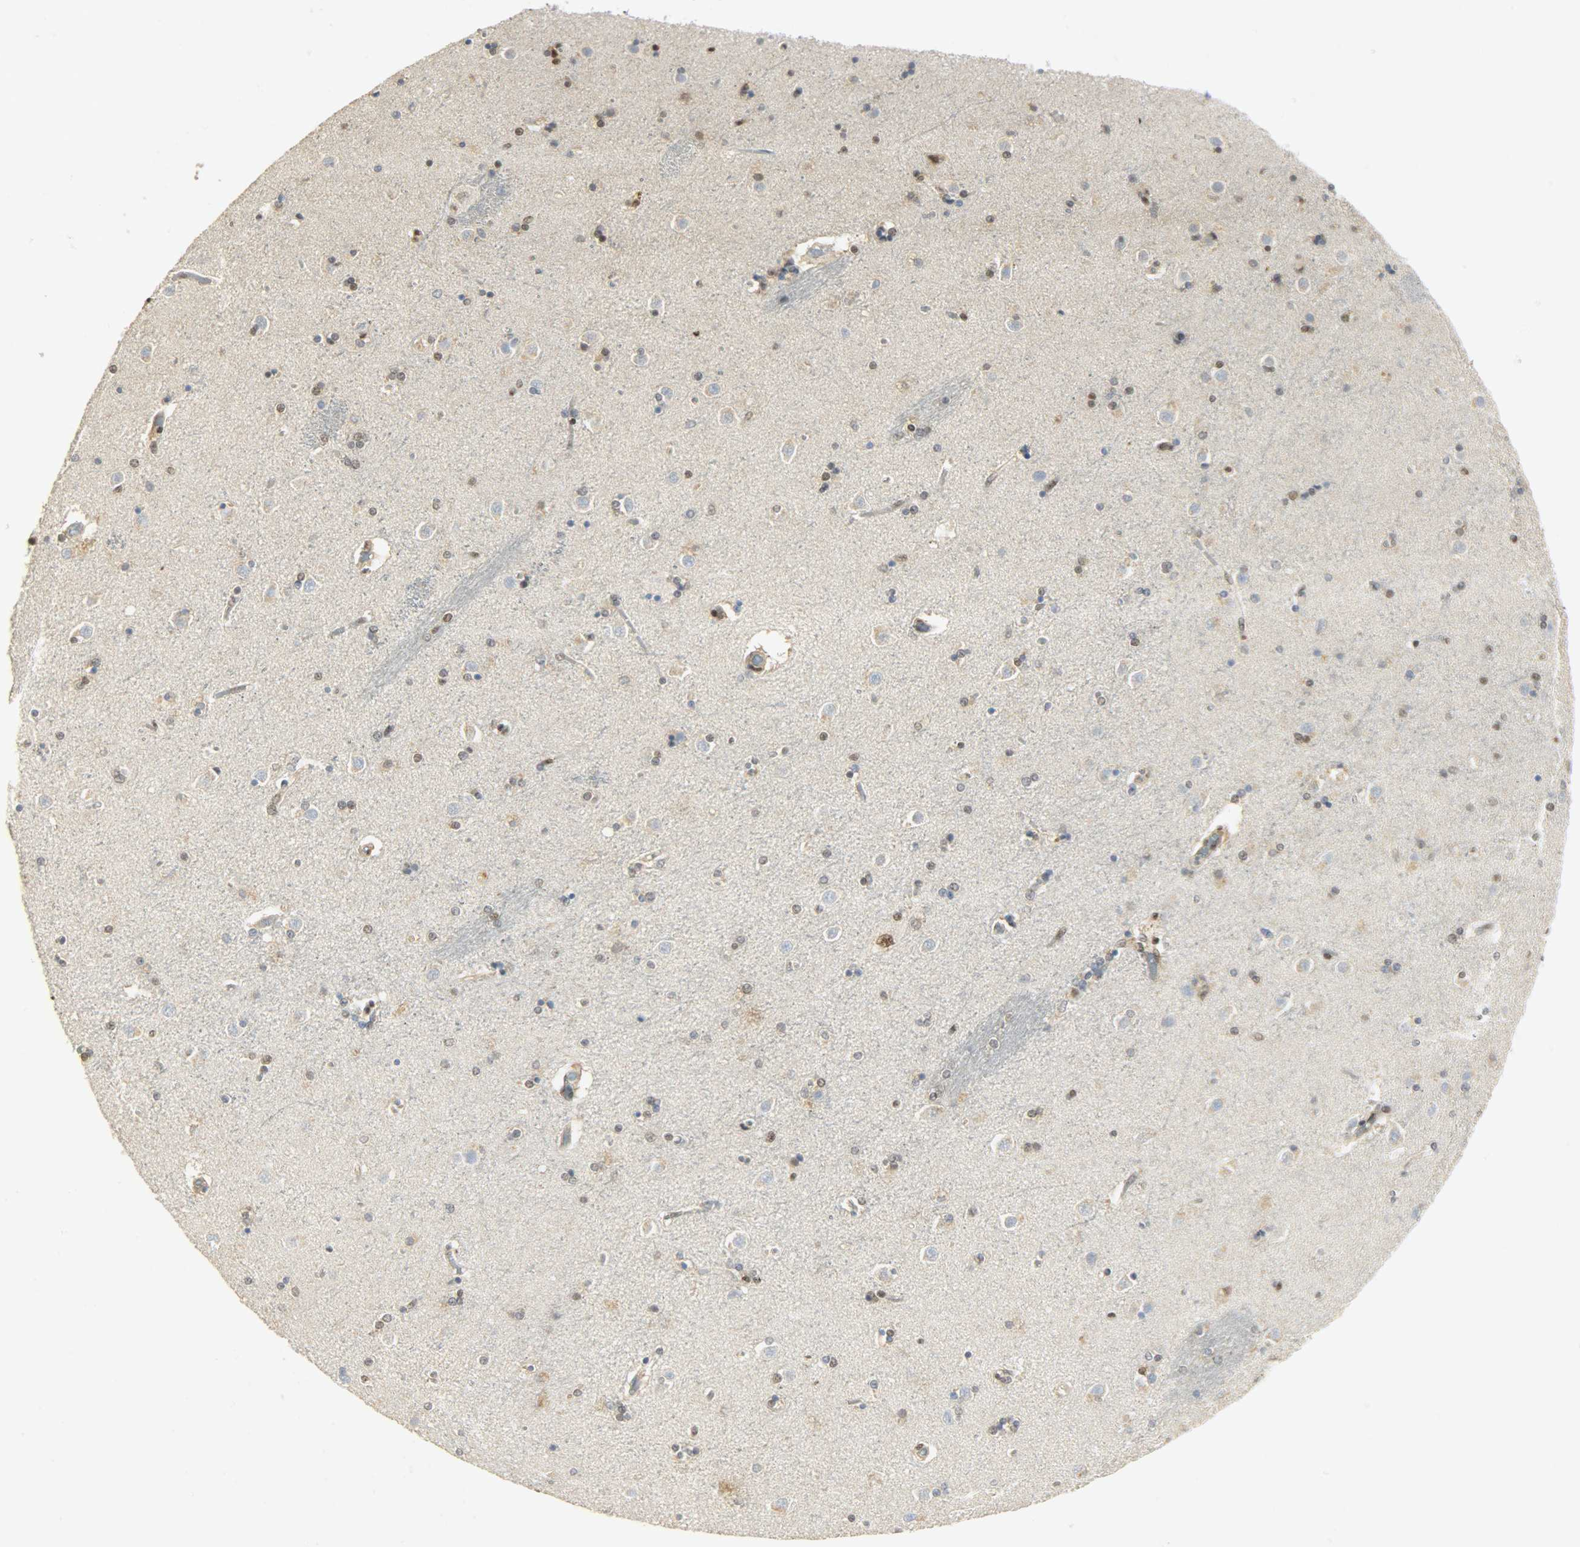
{"staining": {"intensity": "moderate", "quantity": "25%-75%", "location": "nuclear"}, "tissue": "caudate", "cell_type": "Glial cells", "image_type": "normal", "snomed": [{"axis": "morphology", "description": "Normal tissue, NOS"}, {"axis": "topography", "description": "Lateral ventricle wall"}], "caption": "DAB immunohistochemical staining of benign caudate displays moderate nuclear protein expression in about 25%-75% of glial cells. (DAB IHC with brightfield microscopy, high magnification).", "gene": "NPEPL1", "patient": {"sex": "female", "age": 54}}